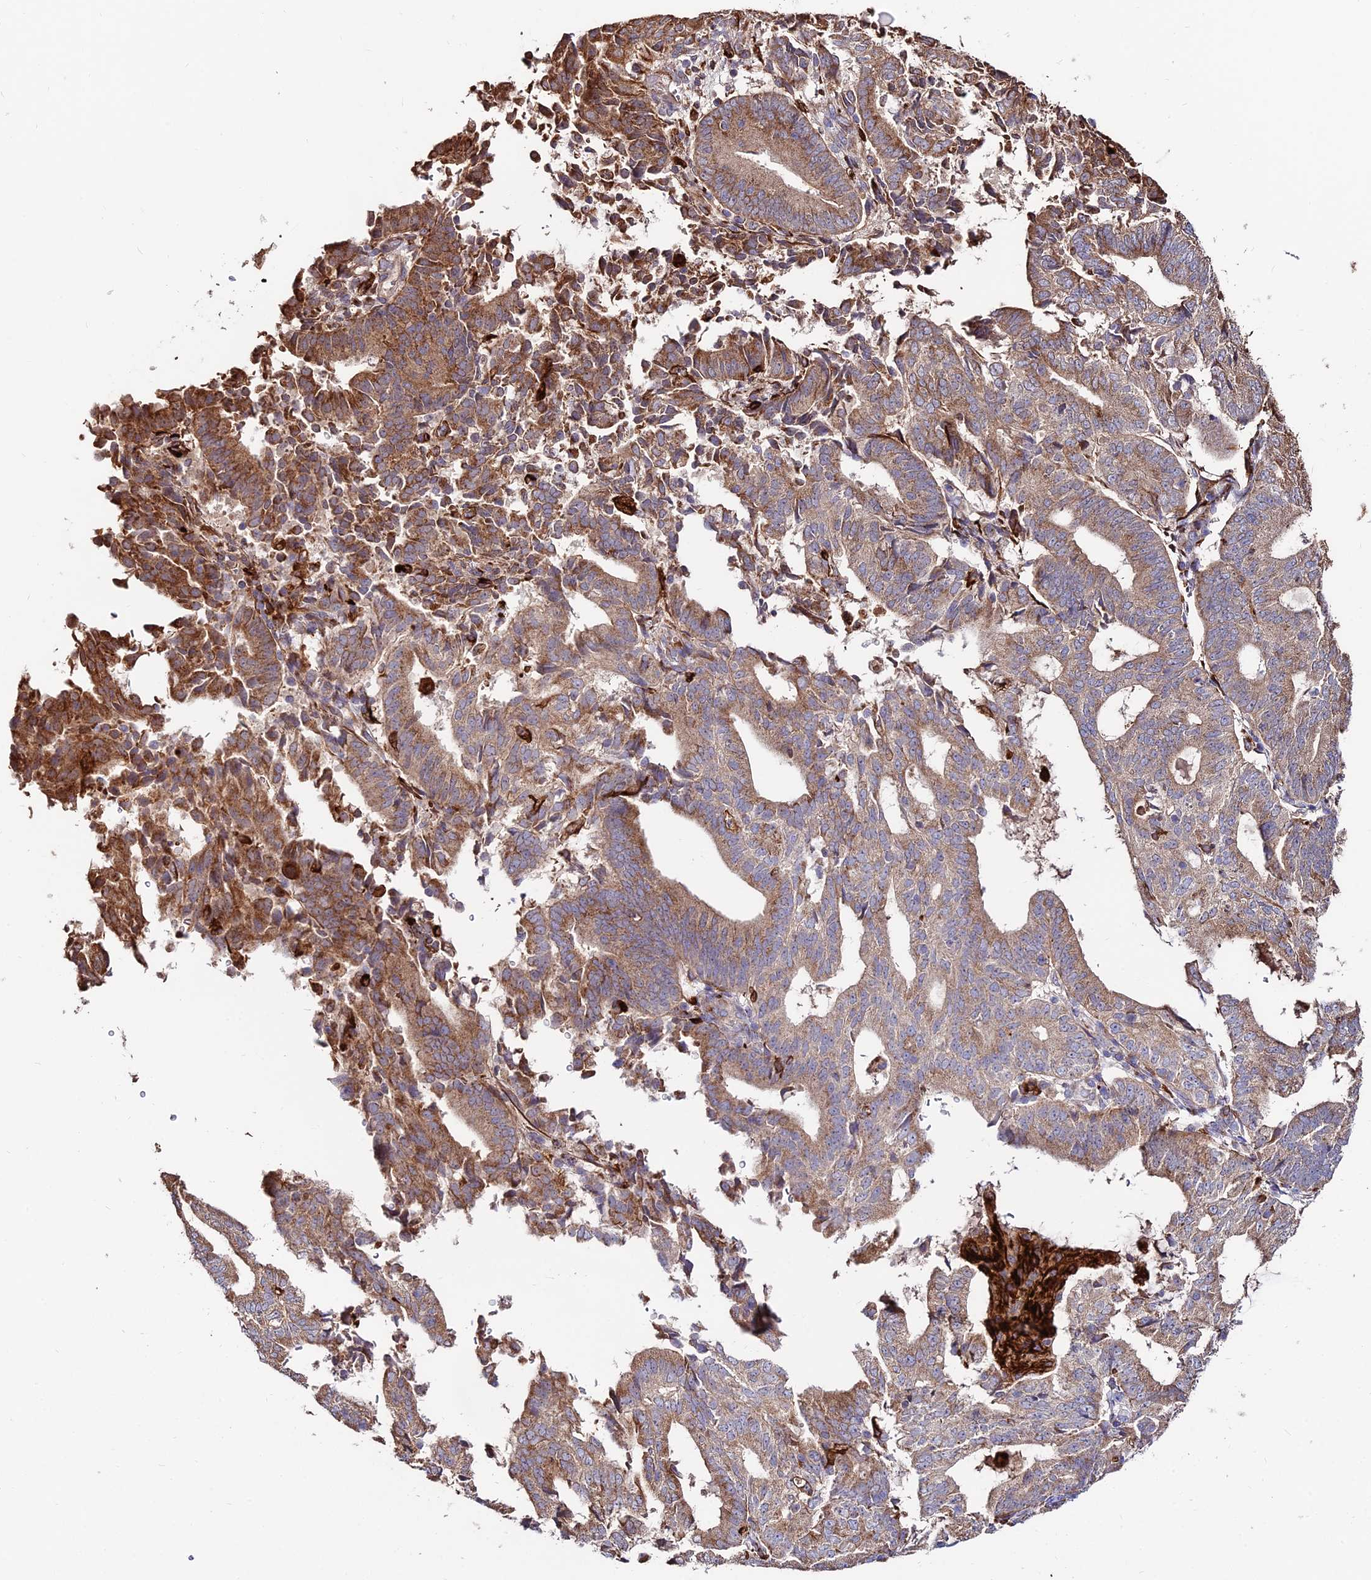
{"staining": {"intensity": "moderate", "quantity": ">75%", "location": "cytoplasmic/membranous"}, "tissue": "endometrial cancer", "cell_type": "Tumor cells", "image_type": "cancer", "snomed": [{"axis": "morphology", "description": "Adenocarcinoma, NOS"}, {"axis": "topography", "description": "Endometrium"}], "caption": "Tumor cells reveal moderate cytoplasmic/membranous positivity in approximately >75% of cells in endometrial cancer. The staining was performed using DAB (3,3'-diaminobenzidine) to visualize the protein expression in brown, while the nuclei were stained in blue with hematoxylin (Magnification: 20x).", "gene": "PEX19", "patient": {"sex": "female", "age": 70}}